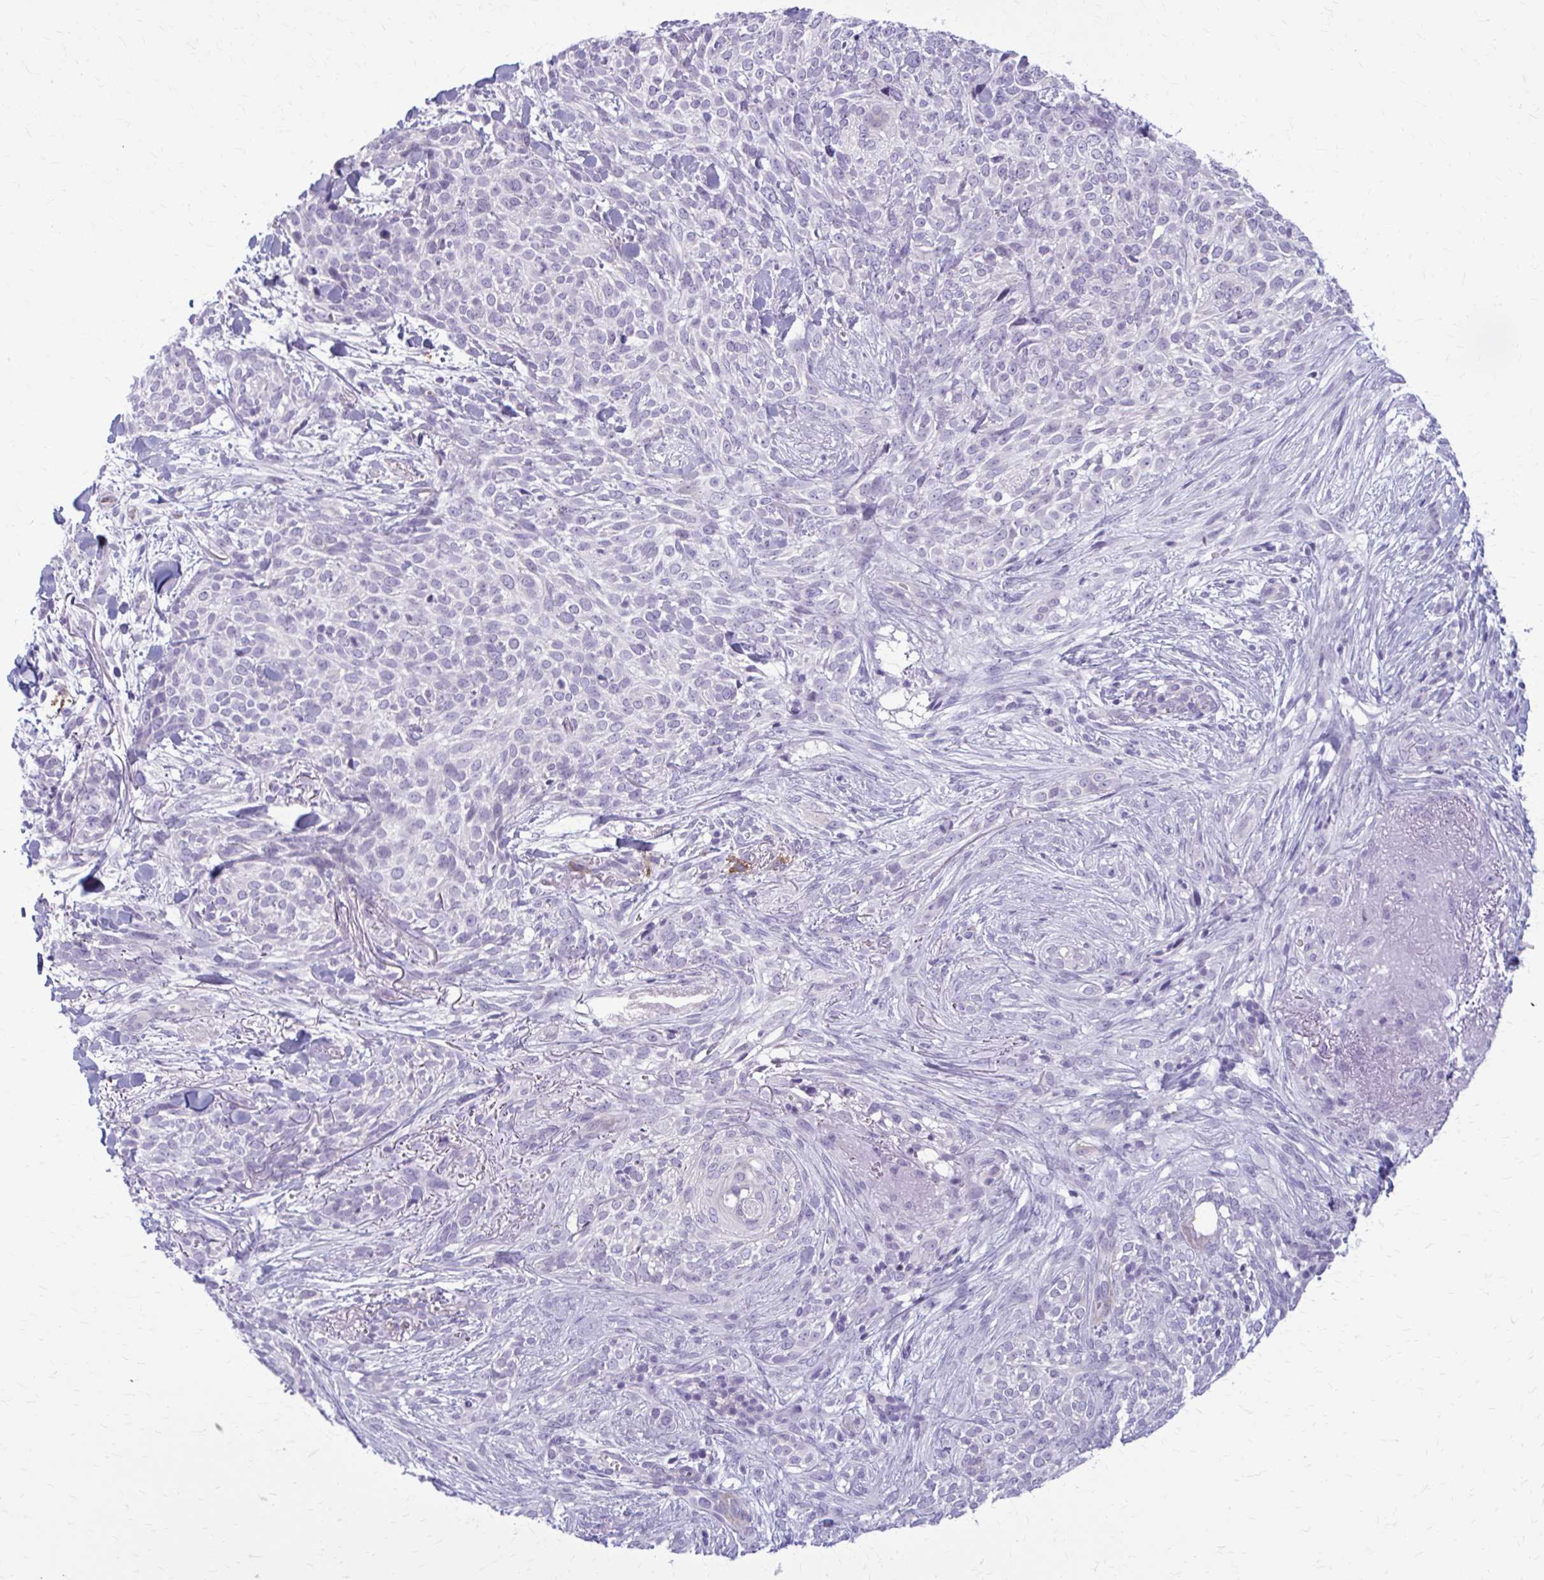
{"staining": {"intensity": "negative", "quantity": "none", "location": "none"}, "tissue": "skin cancer", "cell_type": "Tumor cells", "image_type": "cancer", "snomed": [{"axis": "morphology", "description": "Basal cell carcinoma"}, {"axis": "topography", "description": "Skin"}, {"axis": "topography", "description": "Skin of face"}], "caption": "Human skin cancer stained for a protein using immunohistochemistry demonstrates no expression in tumor cells.", "gene": "CD38", "patient": {"sex": "female", "age": 90}}